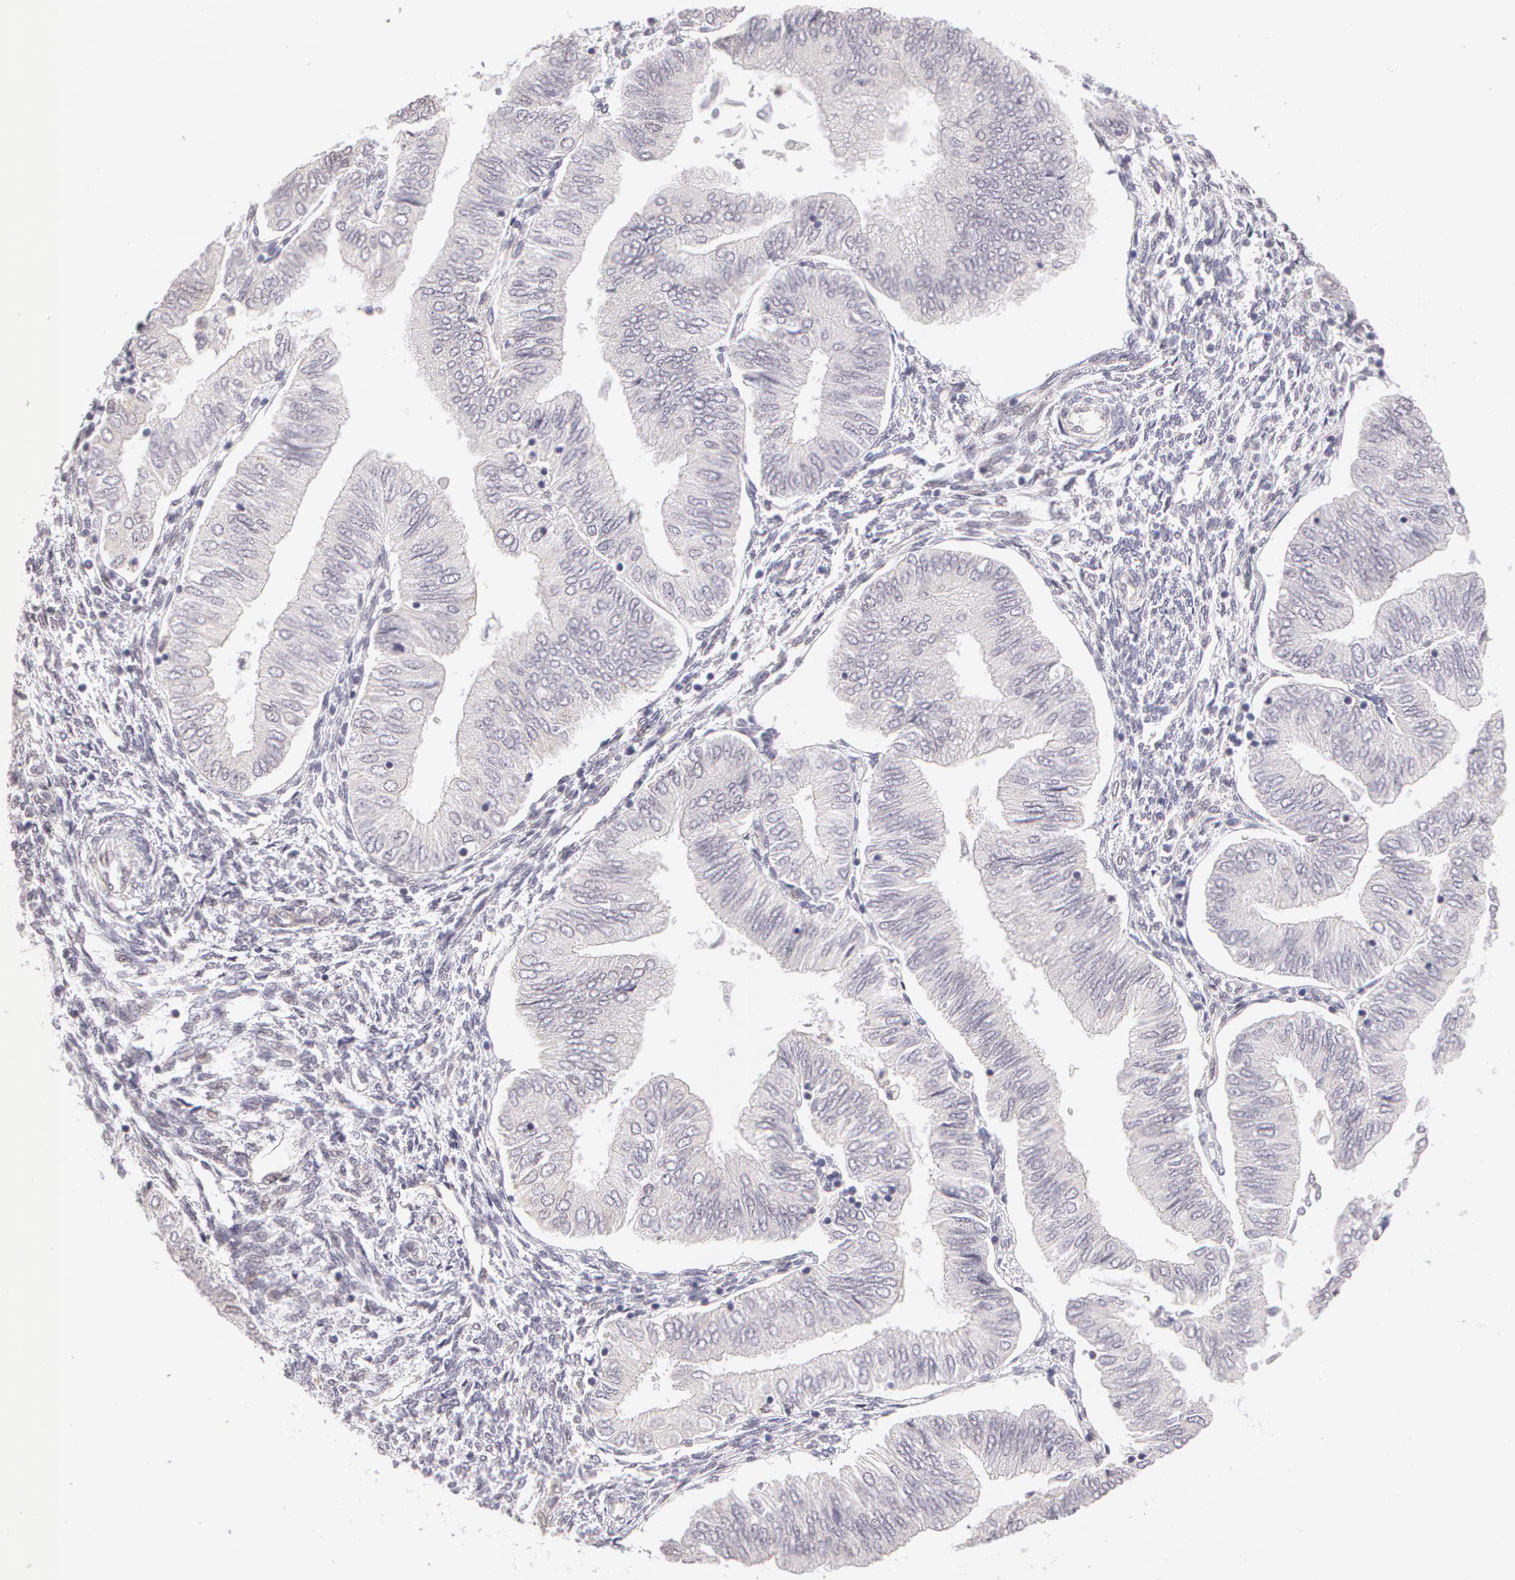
{"staining": {"intensity": "negative", "quantity": "none", "location": "none"}, "tissue": "endometrial cancer", "cell_type": "Tumor cells", "image_type": "cancer", "snomed": [{"axis": "morphology", "description": "Adenocarcinoma, NOS"}, {"axis": "topography", "description": "Endometrium"}], "caption": "Human endometrial cancer (adenocarcinoma) stained for a protein using IHC reveals no expression in tumor cells.", "gene": "ZNF597", "patient": {"sex": "female", "age": 51}}